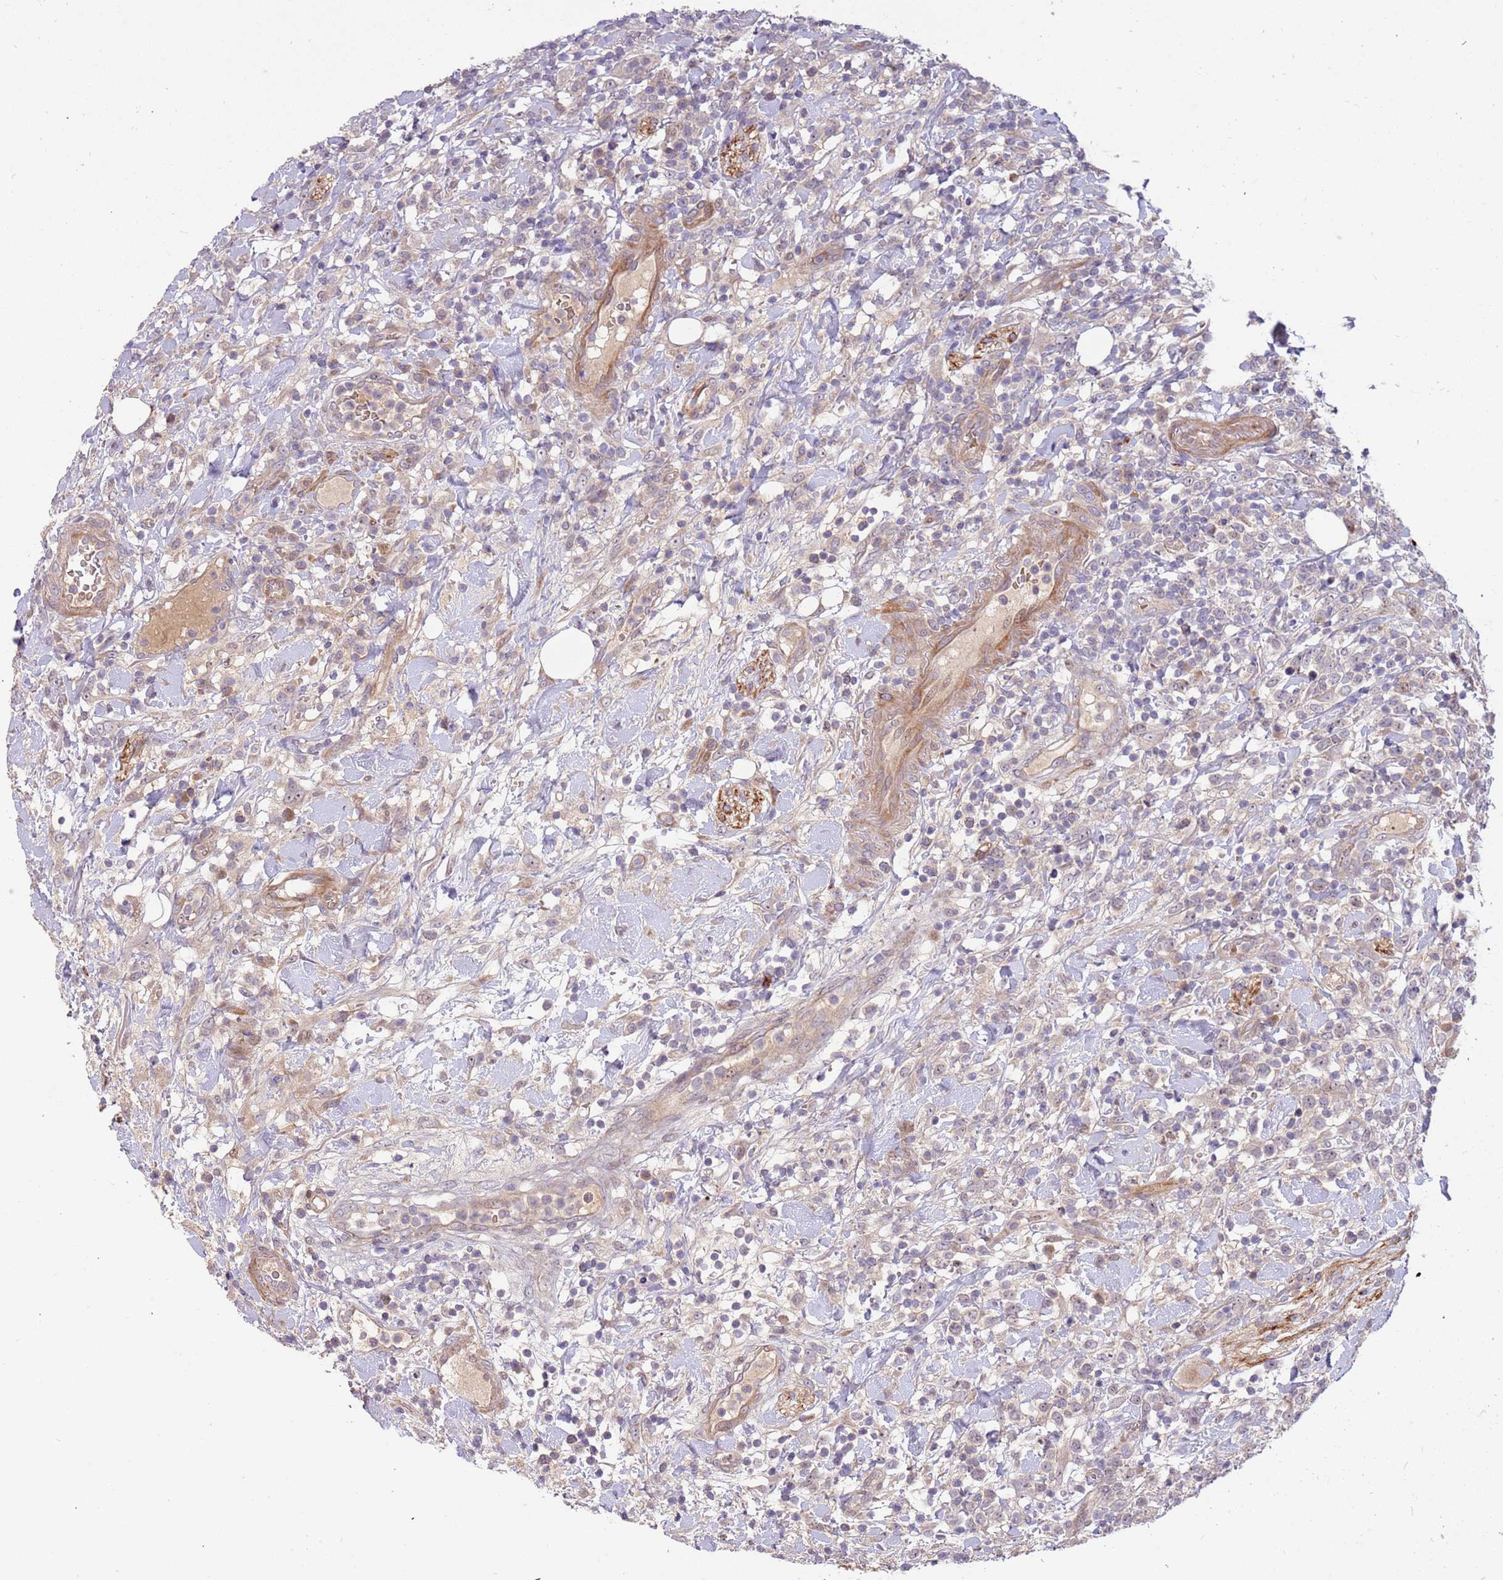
{"staining": {"intensity": "negative", "quantity": "none", "location": "none"}, "tissue": "lymphoma", "cell_type": "Tumor cells", "image_type": "cancer", "snomed": [{"axis": "morphology", "description": "Malignant lymphoma, non-Hodgkin's type, High grade"}, {"axis": "topography", "description": "Colon"}], "caption": "Tumor cells are negative for brown protein staining in lymphoma.", "gene": "TRAPPC6B", "patient": {"sex": "female", "age": 53}}